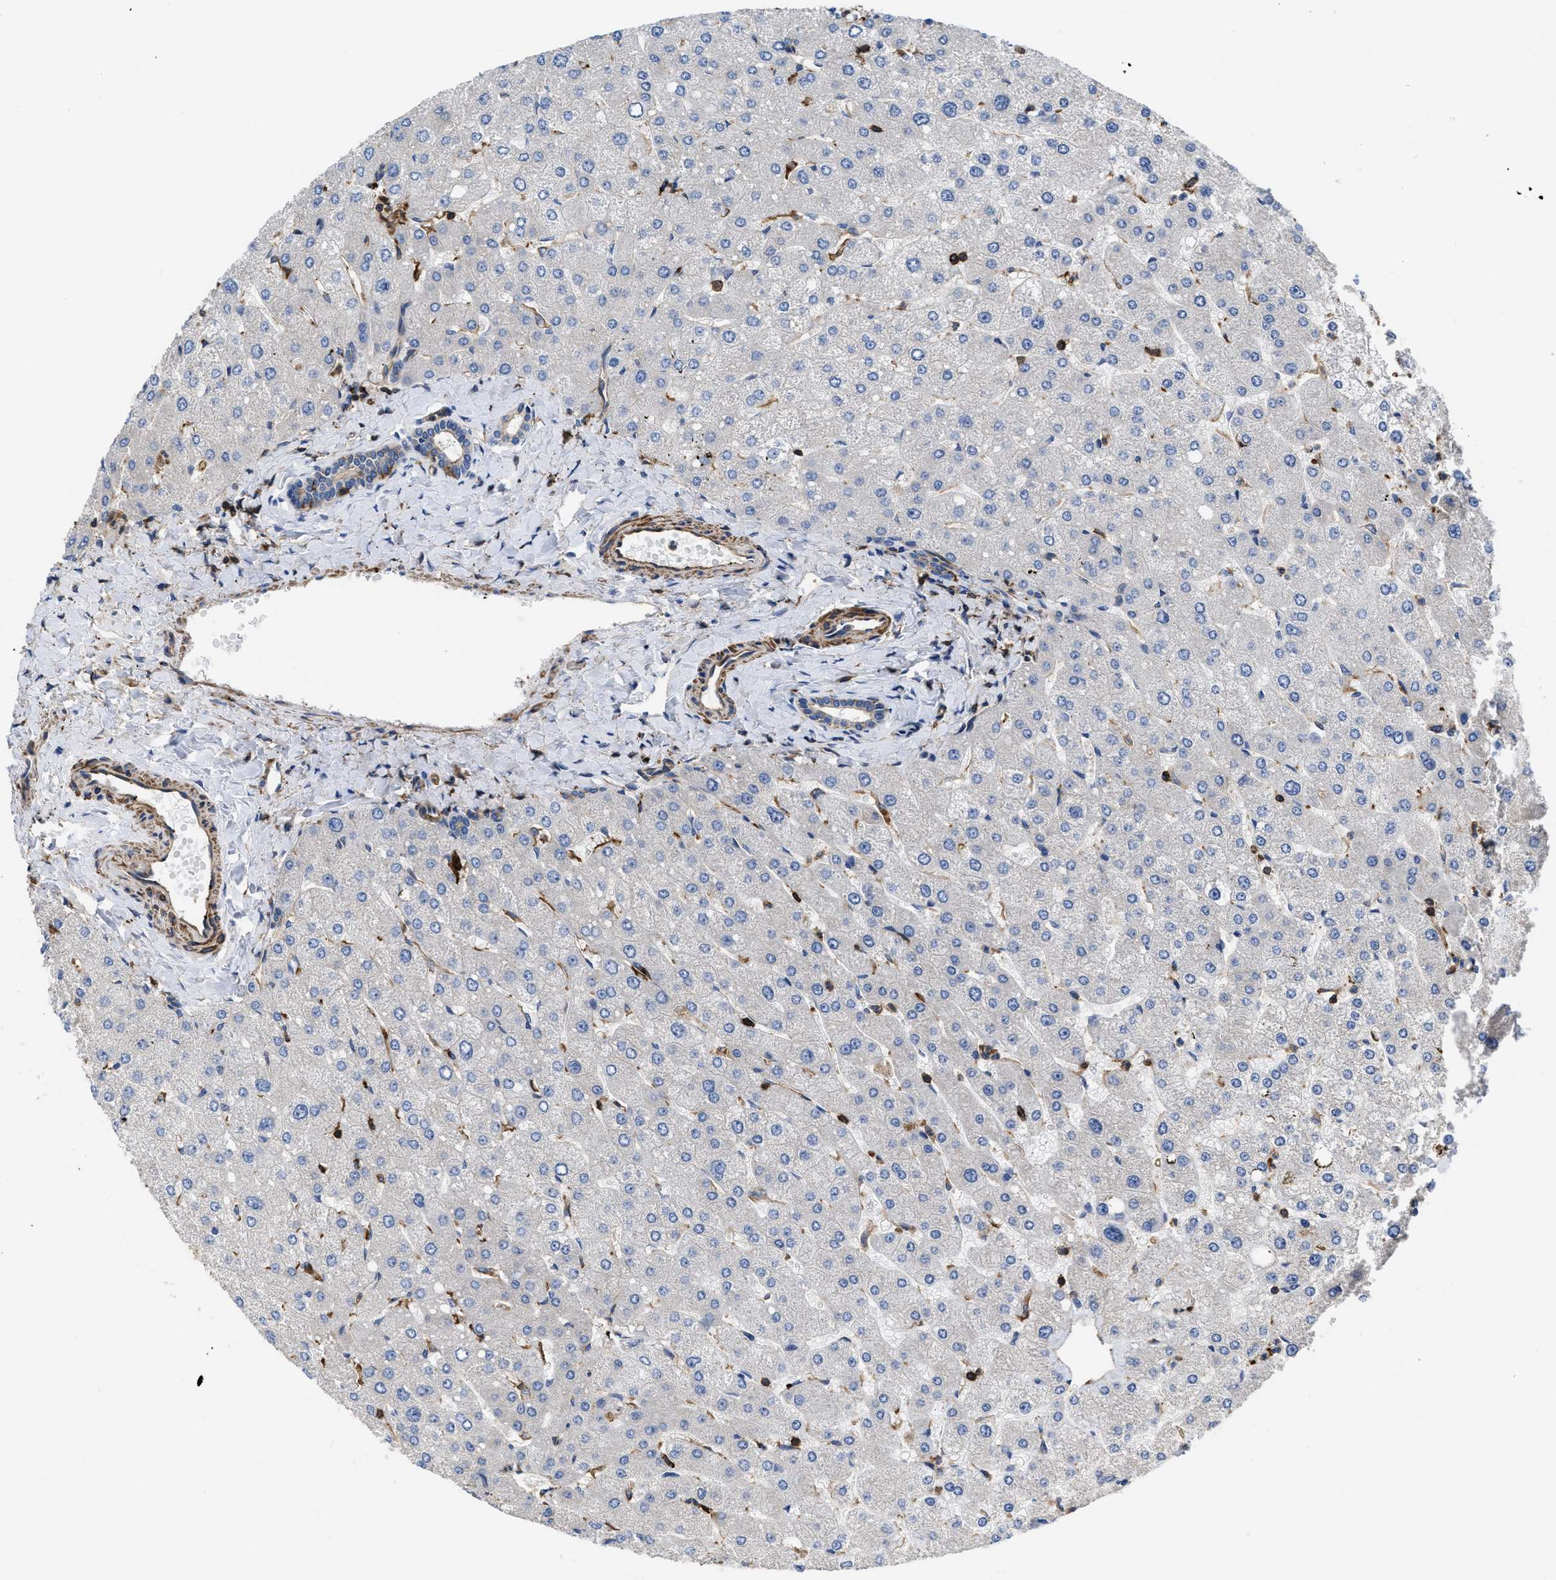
{"staining": {"intensity": "weak", "quantity": "<25%", "location": "cytoplasmic/membranous"}, "tissue": "liver", "cell_type": "Cholangiocytes", "image_type": "normal", "snomed": [{"axis": "morphology", "description": "Normal tissue, NOS"}, {"axis": "topography", "description": "Liver"}], "caption": "This is an immunohistochemistry (IHC) micrograph of unremarkable liver. There is no positivity in cholangiocytes.", "gene": "SCUBE2", "patient": {"sex": "male", "age": 55}}